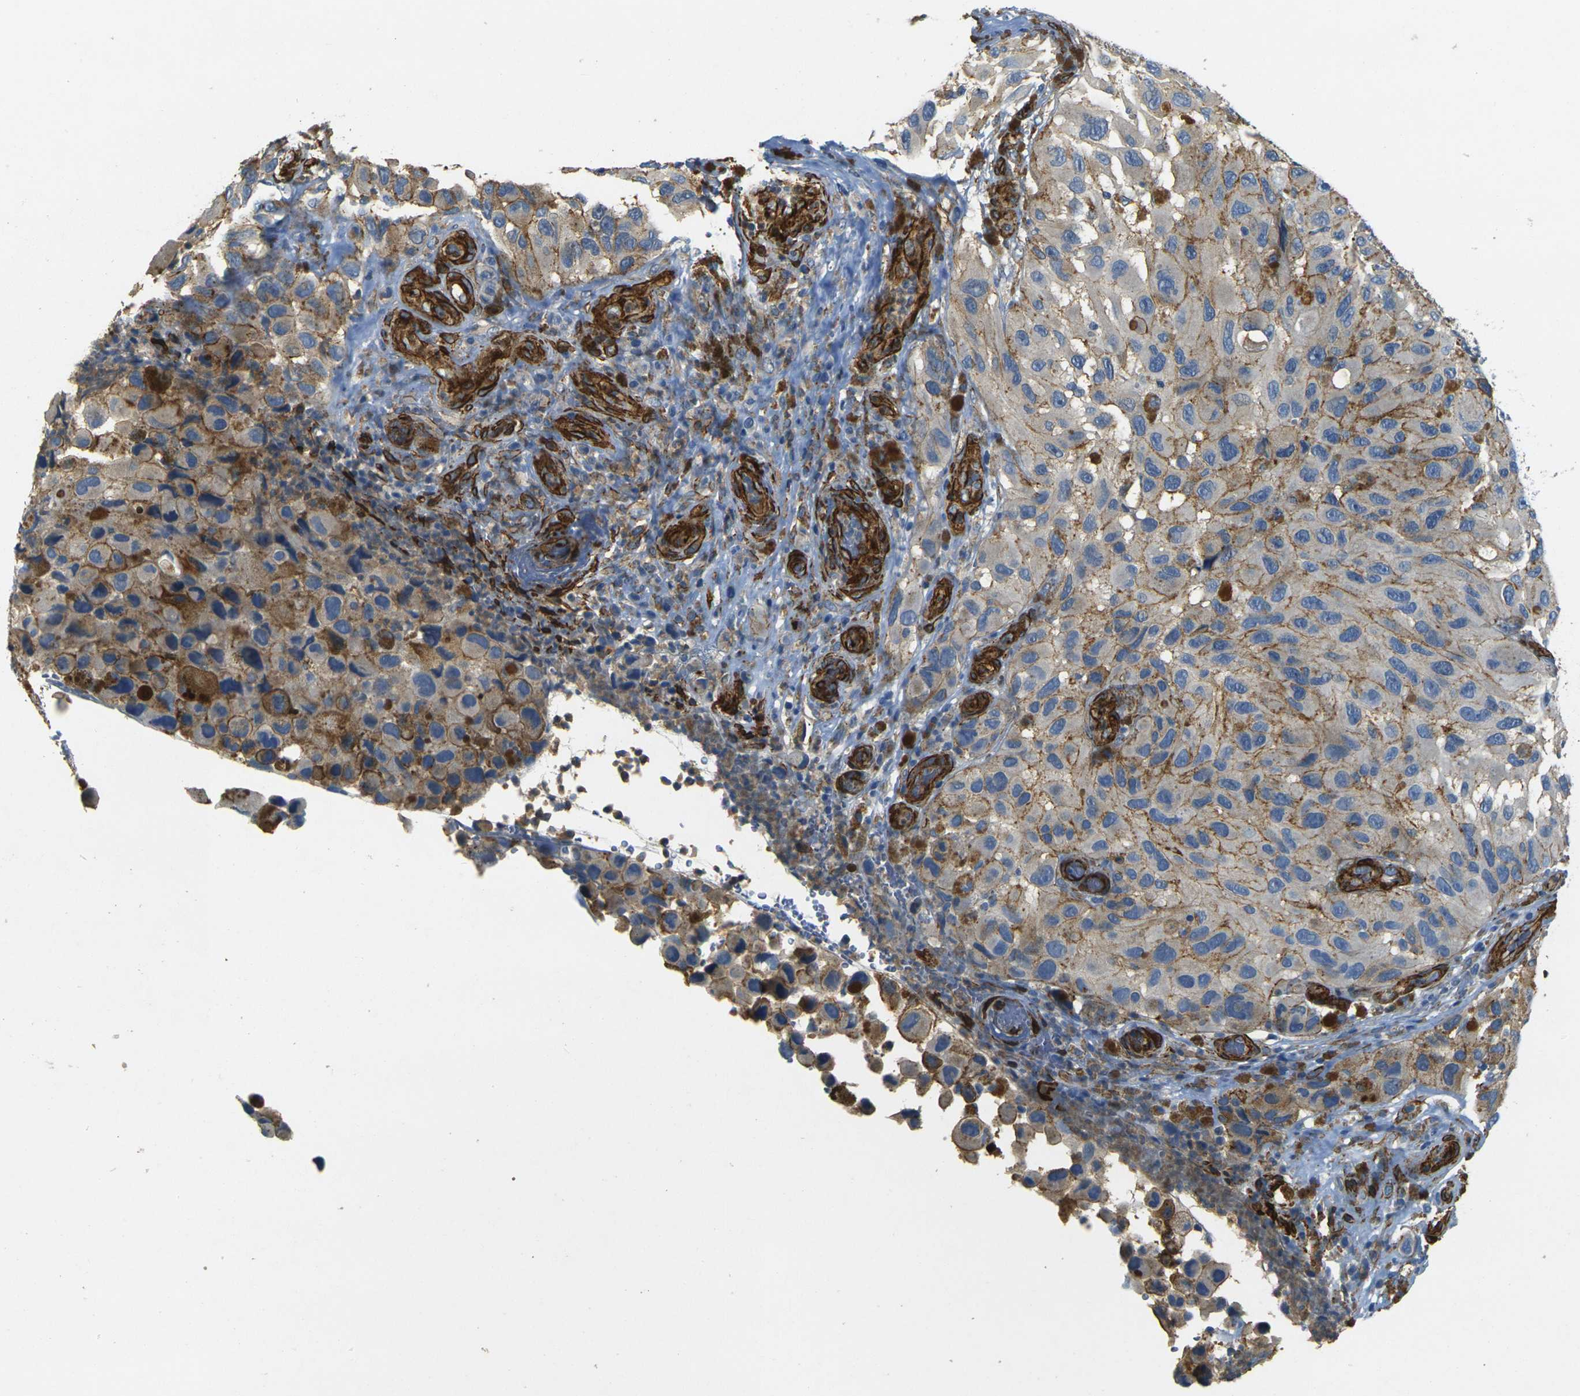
{"staining": {"intensity": "moderate", "quantity": ">75%", "location": "cytoplasmic/membranous"}, "tissue": "melanoma", "cell_type": "Tumor cells", "image_type": "cancer", "snomed": [{"axis": "morphology", "description": "Malignant melanoma, NOS"}, {"axis": "topography", "description": "Skin"}], "caption": "This image exhibits melanoma stained with immunohistochemistry (IHC) to label a protein in brown. The cytoplasmic/membranous of tumor cells show moderate positivity for the protein. Nuclei are counter-stained blue.", "gene": "EPHA7", "patient": {"sex": "female", "age": 73}}